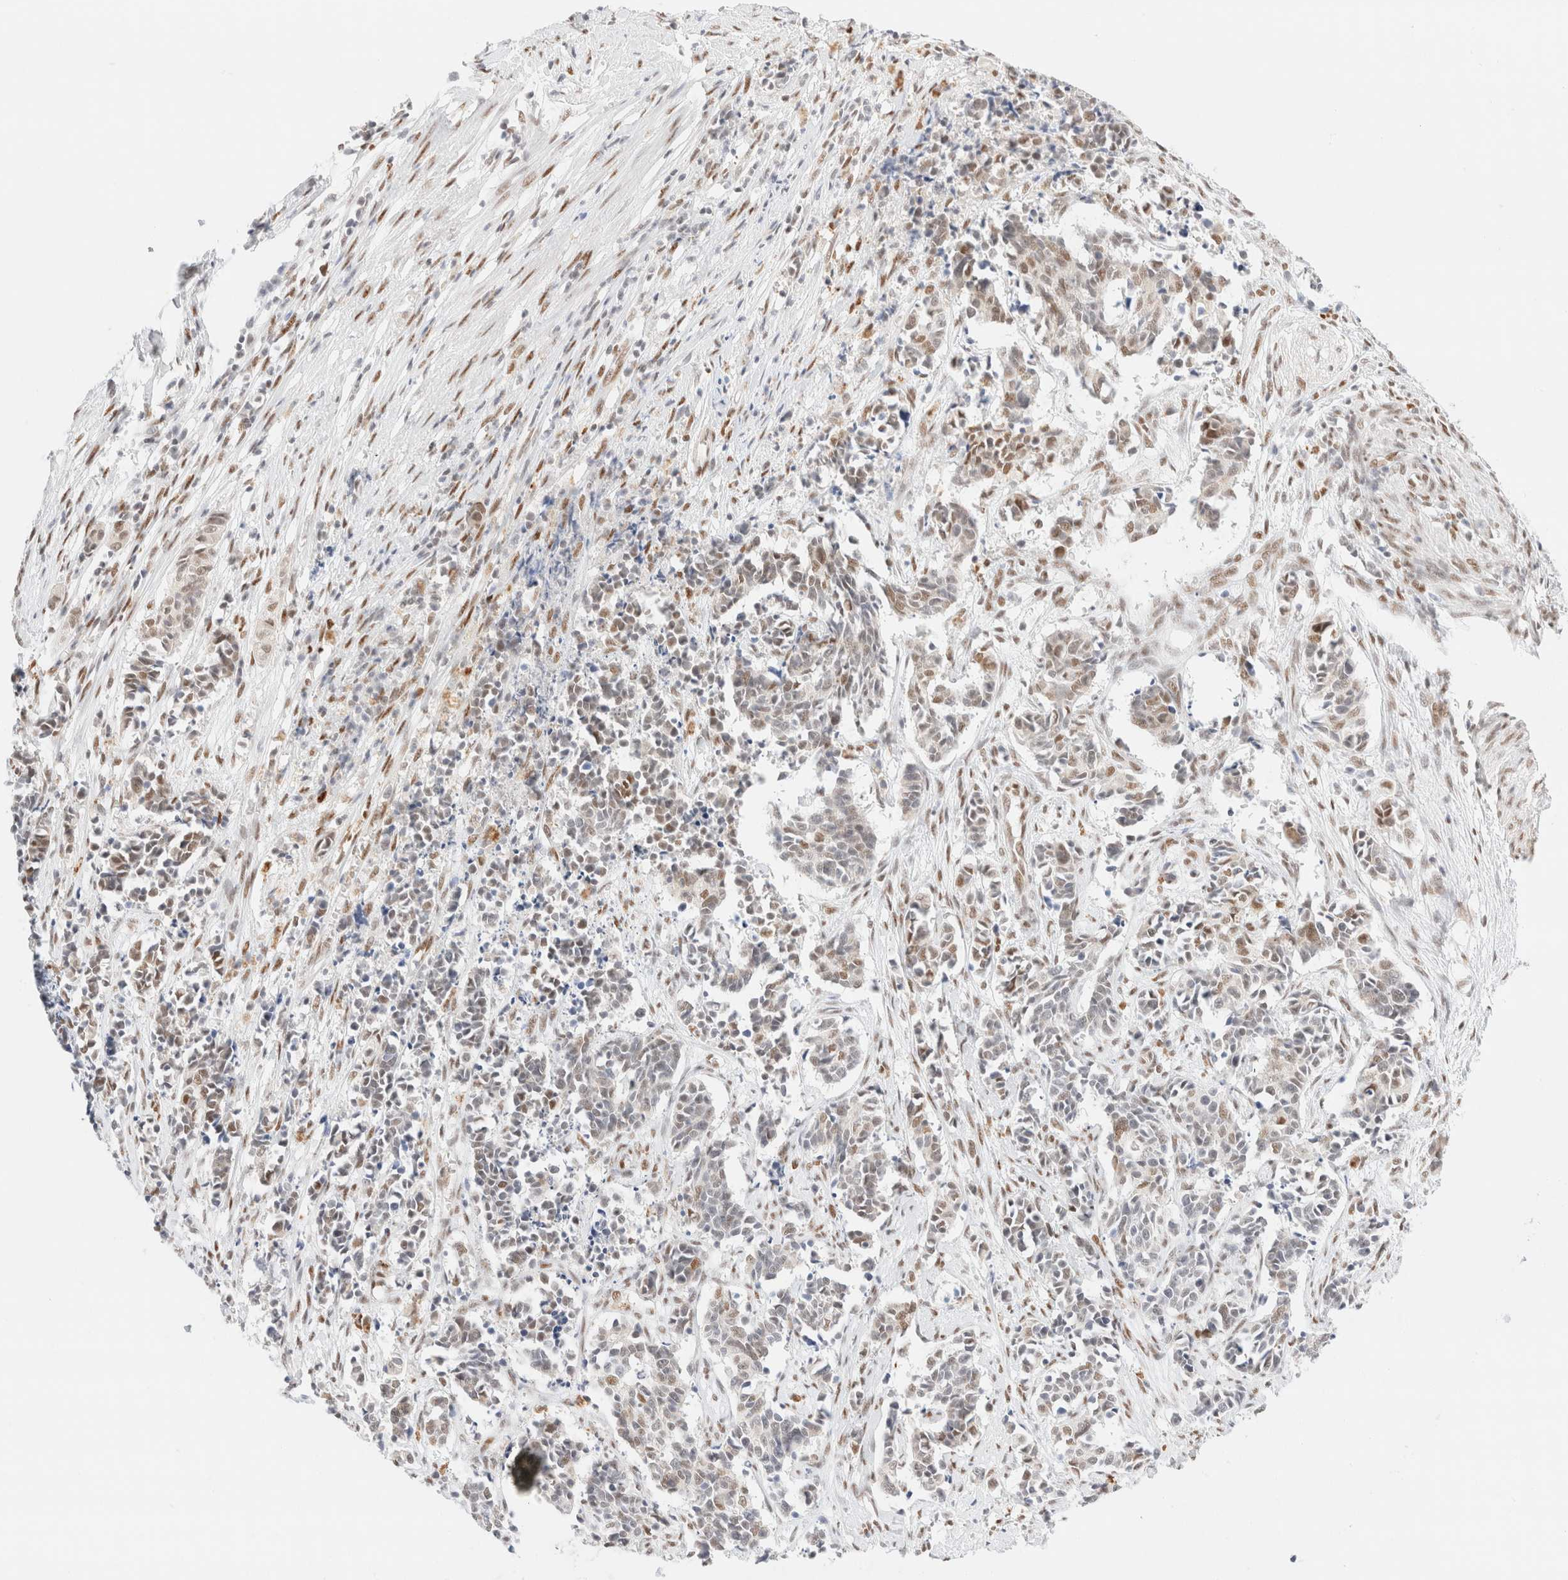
{"staining": {"intensity": "moderate", "quantity": "25%-75%", "location": "nuclear"}, "tissue": "cervical cancer", "cell_type": "Tumor cells", "image_type": "cancer", "snomed": [{"axis": "morphology", "description": "Normal tissue, NOS"}, {"axis": "morphology", "description": "Squamous cell carcinoma, NOS"}, {"axis": "topography", "description": "Cervix"}], "caption": "Cervical cancer tissue exhibits moderate nuclear positivity in approximately 25%-75% of tumor cells, visualized by immunohistochemistry.", "gene": "CIC", "patient": {"sex": "female", "age": 35}}